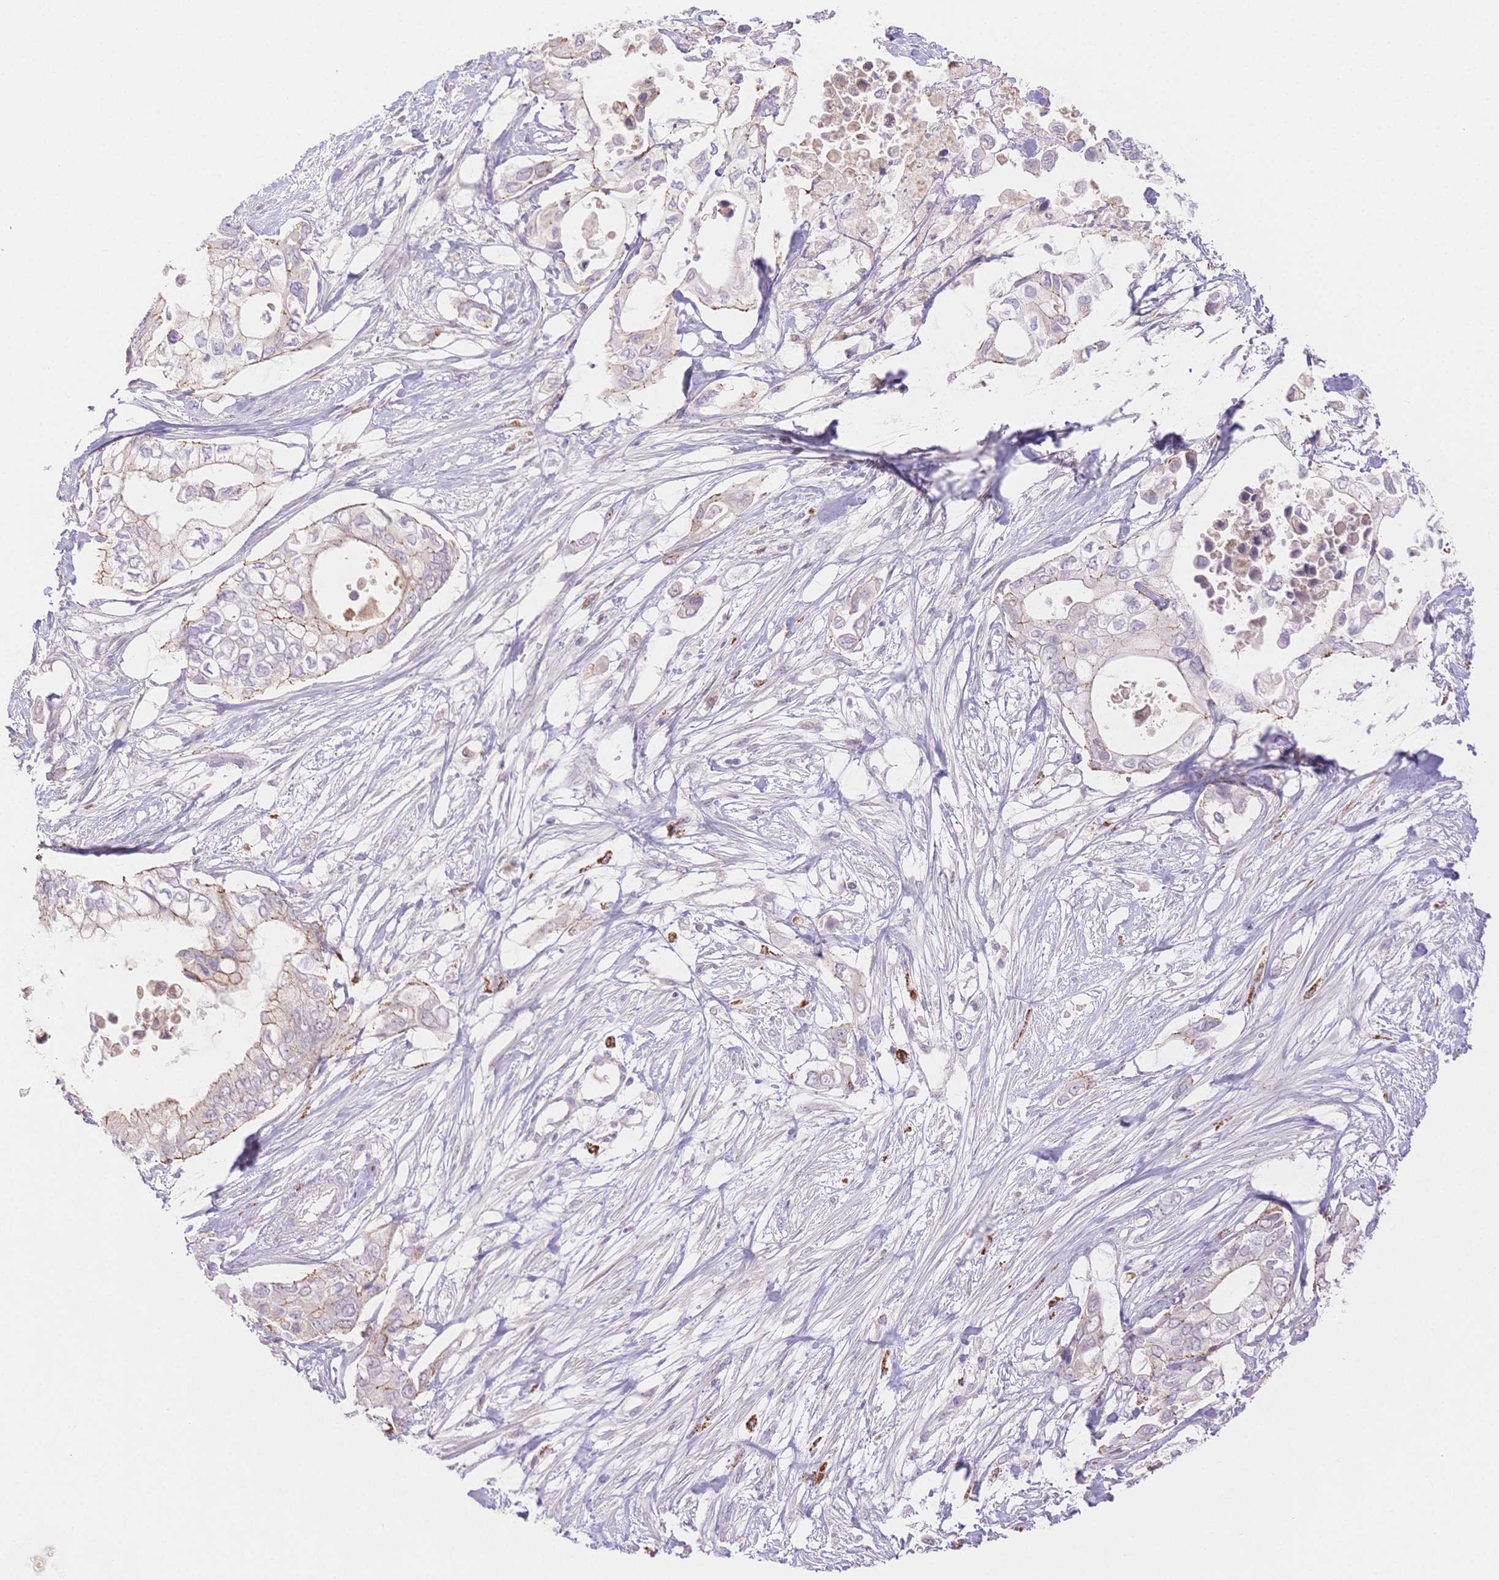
{"staining": {"intensity": "moderate", "quantity": "<25%", "location": "cytoplasmic/membranous"}, "tissue": "pancreatic cancer", "cell_type": "Tumor cells", "image_type": "cancer", "snomed": [{"axis": "morphology", "description": "Adenocarcinoma, NOS"}, {"axis": "topography", "description": "Pancreas"}], "caption": "Adenocarcinoma (pancreatic) stained for a protein shows moderate cytoplasmic/membranous positivity in tumor cells. (DAB IHC, brown staining for protein, blue staining for nuclei).", "gene": "WDR54", "patient": {"sex": "female", "age": 63}}